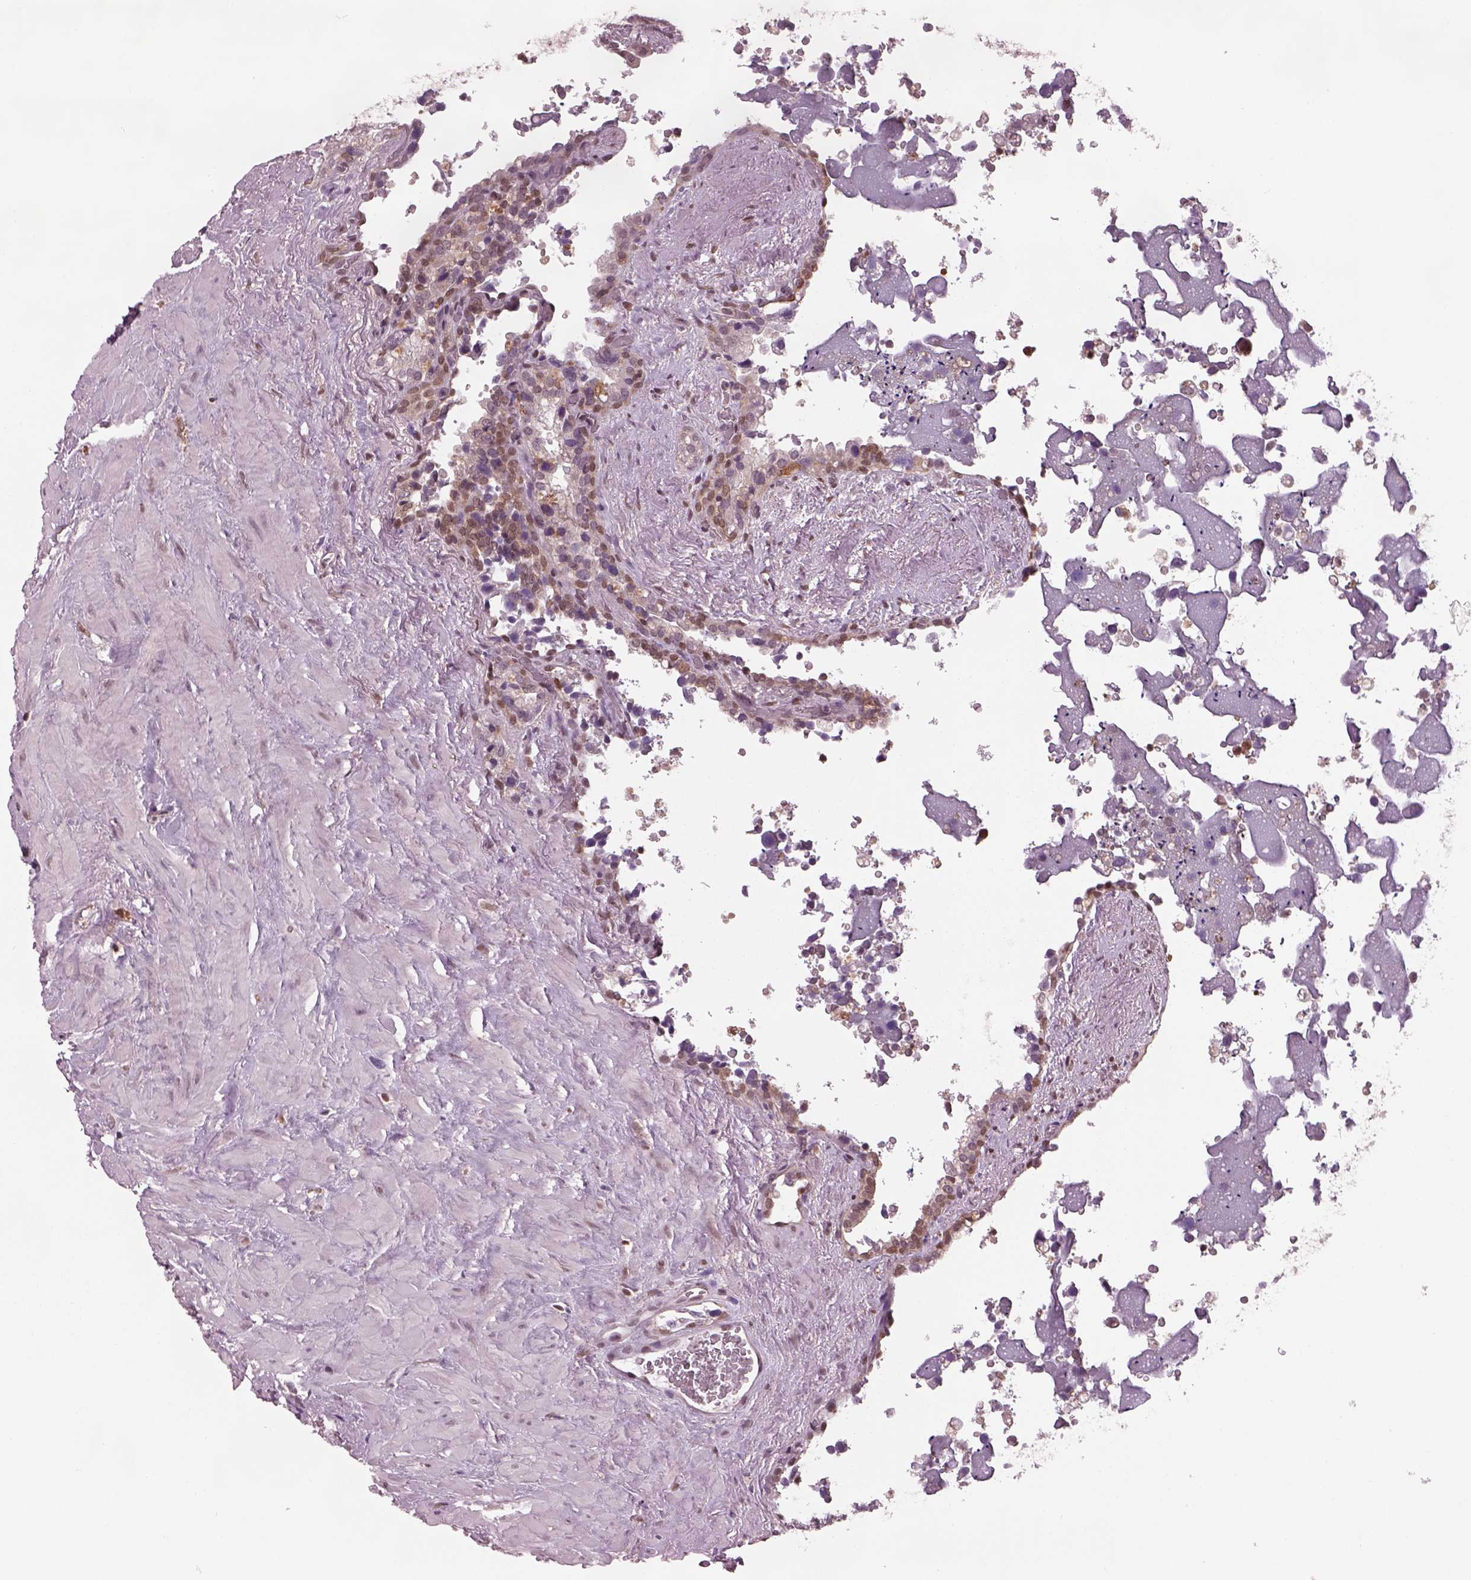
{"staining": {"intensity": "weak", "quantity": "<25%", "location": "nuclear"}, "tissue": "seminal vesicle", "cell_type": "Glandular cells", "image_type": "normal", "snomed": [{"axis": "morphology", "description": "Normal tissue, NOS"}, {"axis": "topography", "description": "Seminal veicle"}], "caption": "Immunohistochemical staining of normal human seminal vesicle demonstrates no significant positivity in glandular cells. The staining is performed using DAB (3,3'-diaminobenzidine) brown chromogen with nuclei counter-stained in using hematoxylin.", "gene": "SRI", "patient": {"sex": "male", "age": 71}}